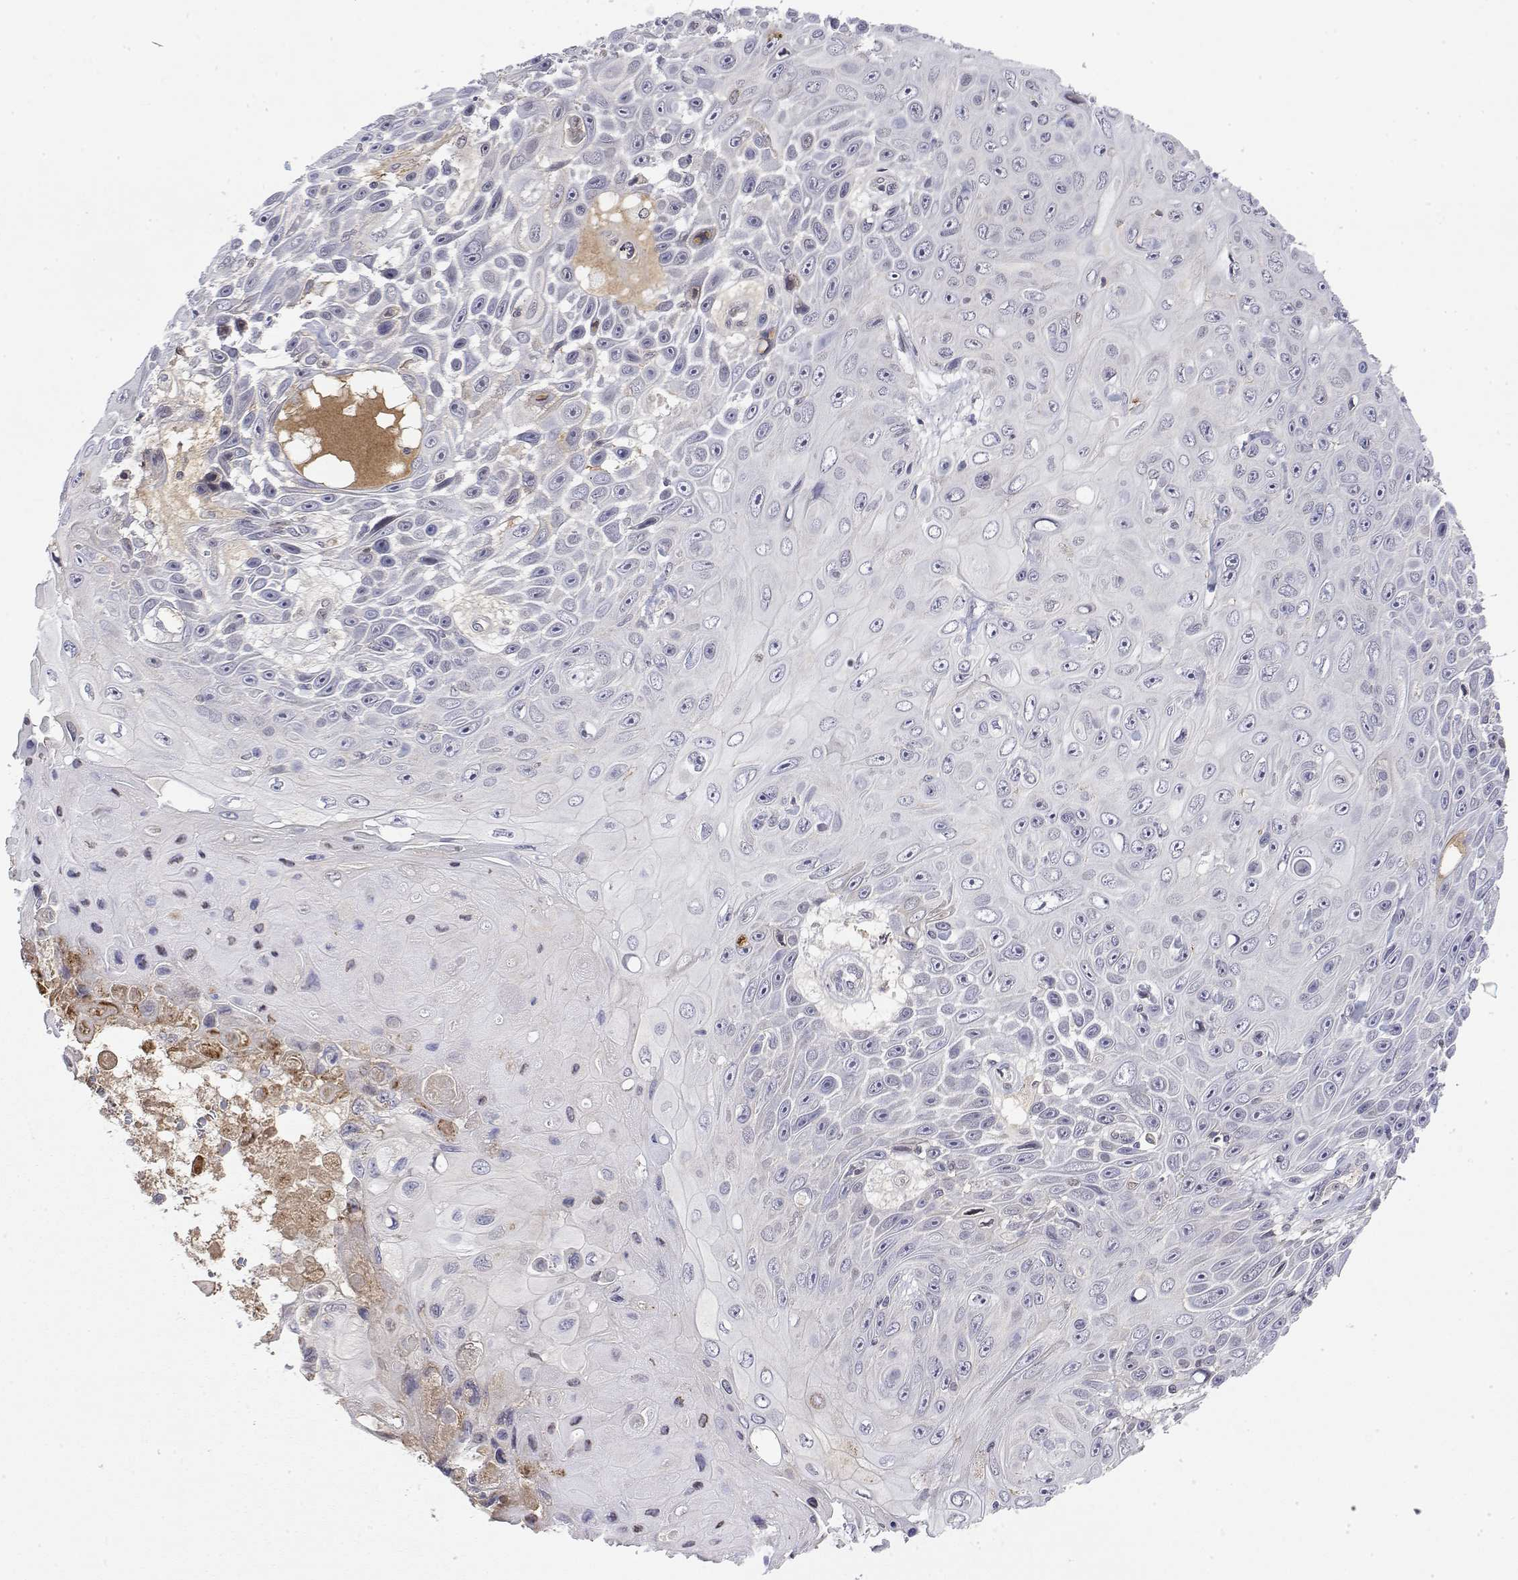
{"staining": {"intensity": "negative", "quantity": "none", "location": "none"}, "tissue": "skin cancer", "cell_type": "Tumor cells", "image_type": "cancer", "snomed": [{"axis": "morphology", "description": "Squamous cell carcinoma, NOS"}, {"axis": "topography", "description": "Skin"}], "caption": "DAB (3,3'-diaminobenzidine) immunohistochemical staining of skin cancer demonstrates no significant expression in tumor cells.", "gene": "IGFBP4", "patient": {"sex": "male", "age": 82}}